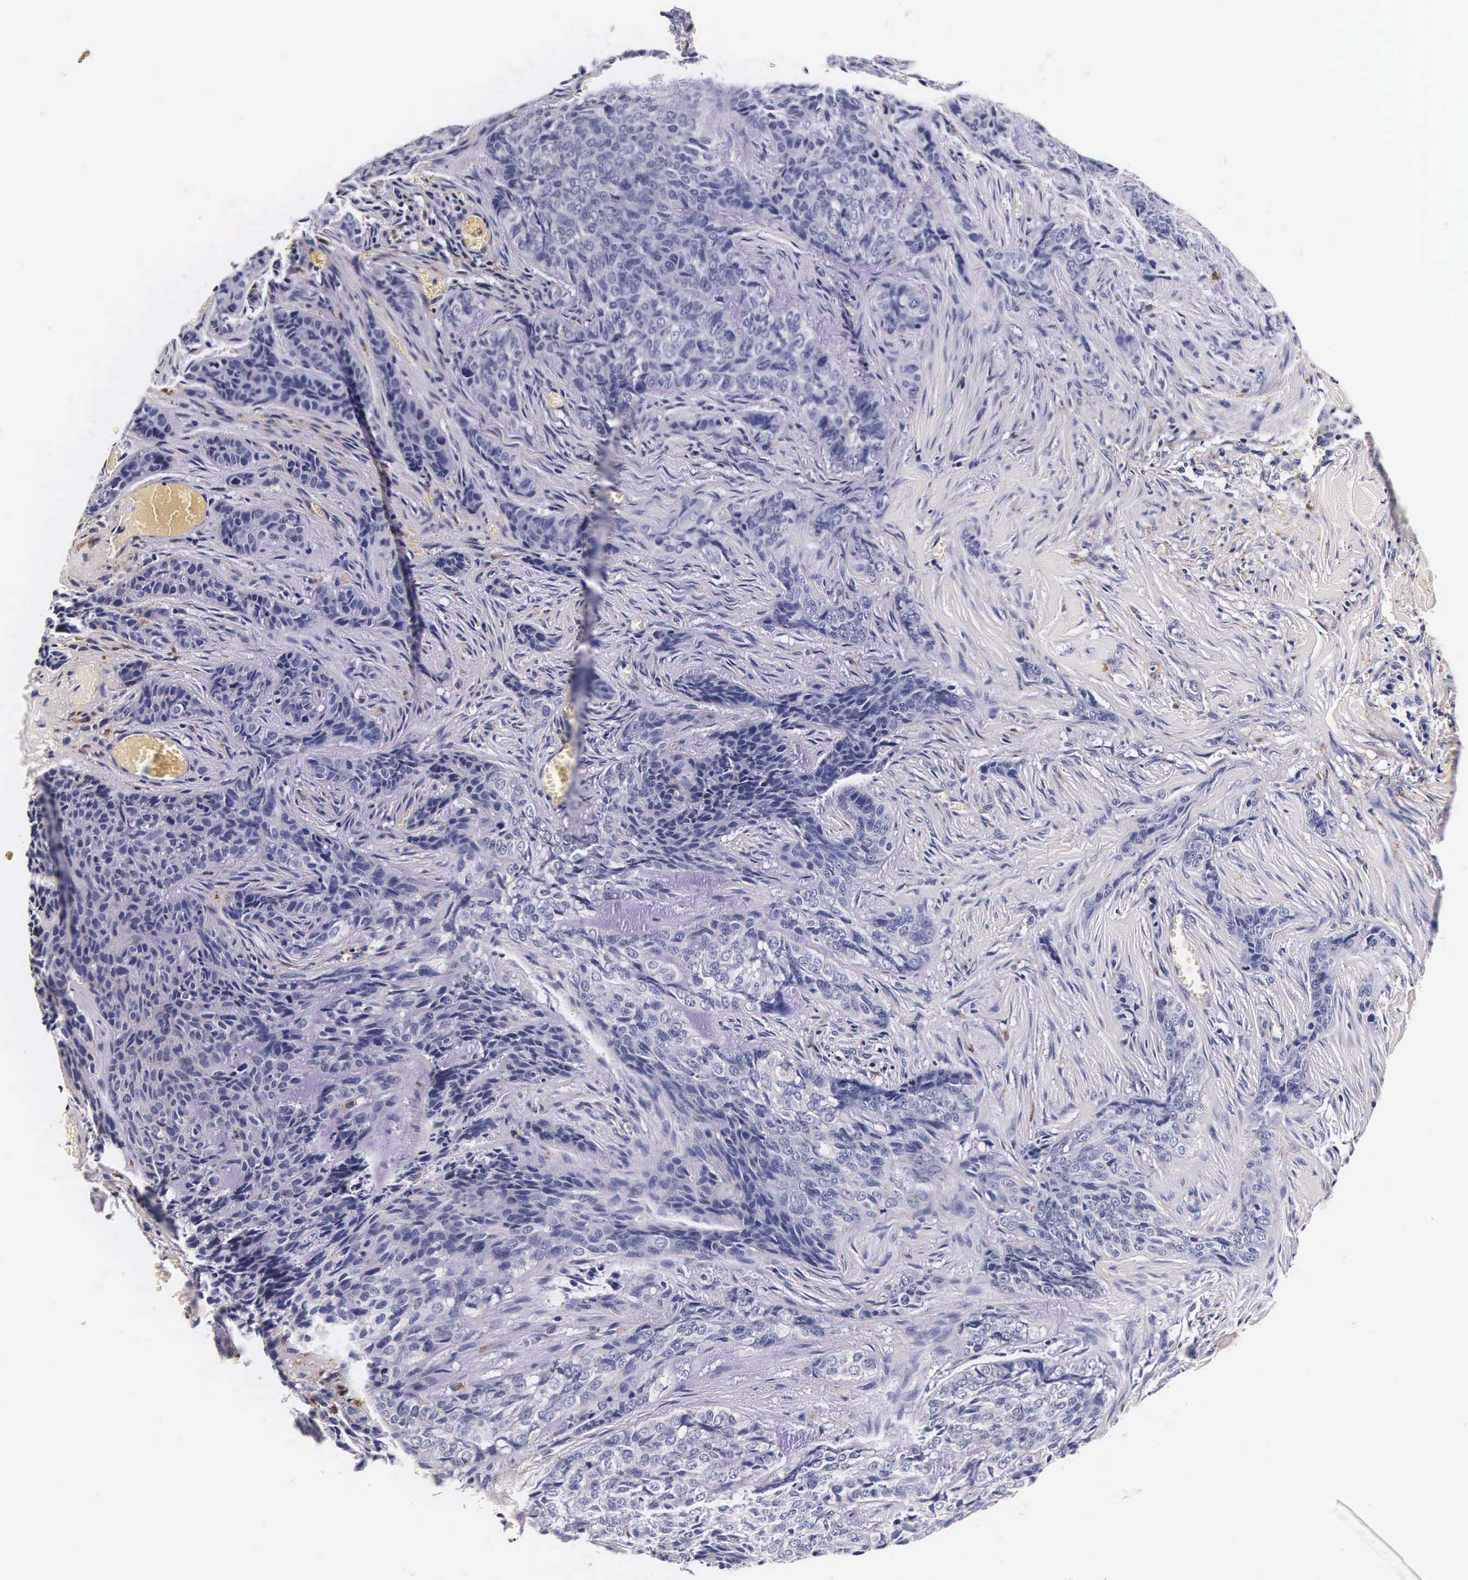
{"staining": {"intensity": "negative", "quantity": "none", "location": "none"}, "tissue": "skin cancer", "cell_type": "Tumor cells", "image_type": "cancer", "snomed": [{"axis": "morphology", "description": "Normal tissue, NOS"}, {"axis": "morphology", "description": "Basal cell carcinoma"}, {"axis": "topography", "description": "Skin"}], "caption": "Basal cell carcinoma (skin) stained for a protein using IHC exhibits no positivity tumor cells.", "gene": "CTSB", "patient": {"sex": "female", "age": 65}}